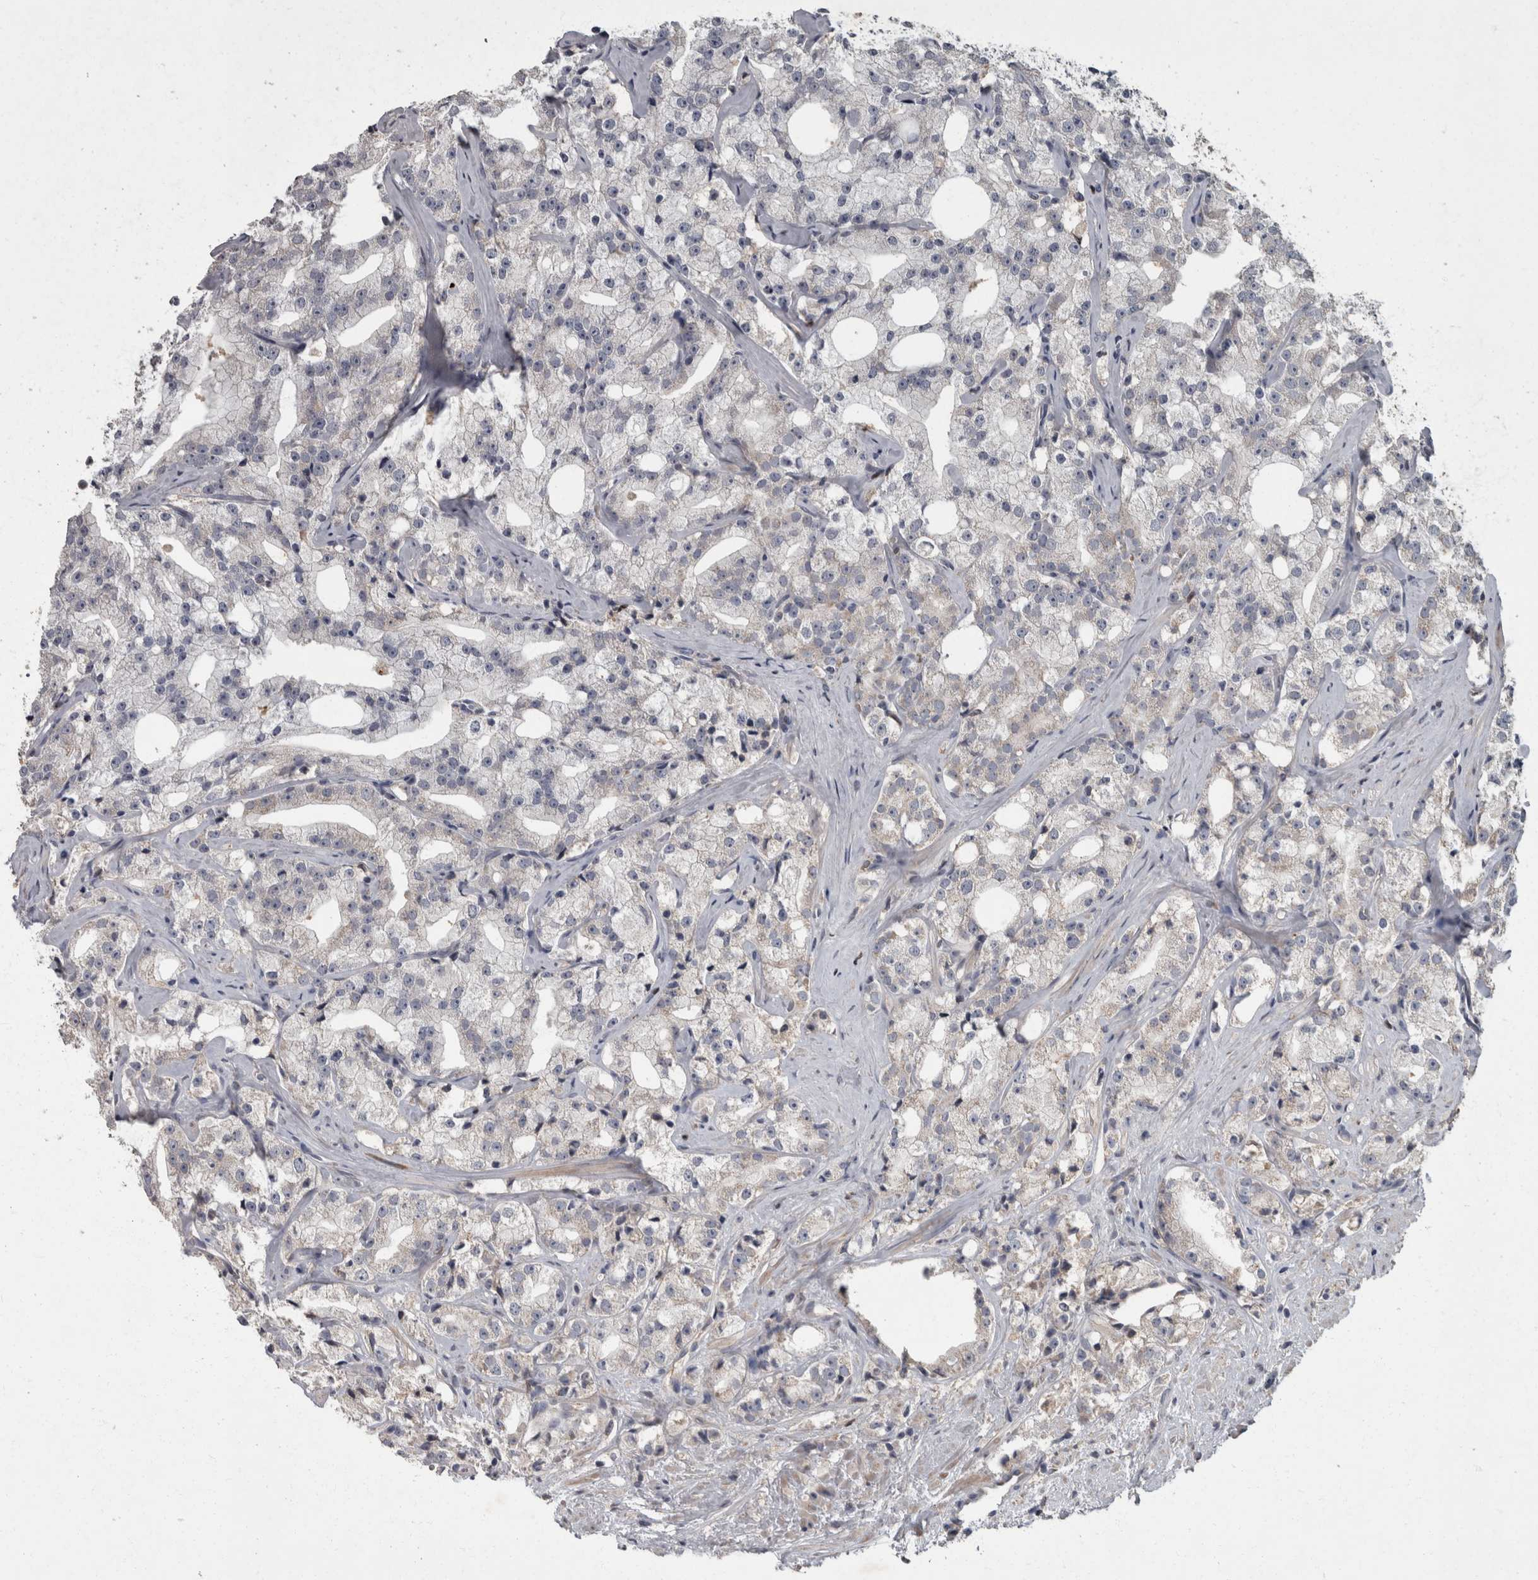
{"staining": {"intensity": "negative", "quantity": "none", "location": "none"}, "tissue": "prostate cancer", "cell_type": "Tumor cells", "image_type": "cancer", "snomed": [{"axis": "morphology", "description": "Adenocarcinoma, High grade"}, {"axis": "topography", "description": "Prostate"}], "caption": "DAB (3,3'-diaminobenzidine) immunohistochemical staining of prostate cancer (adenocarcinoma (high-grade)) exhibits no significant expression in tumor cells.", "gene": "PPP1R3C", "patient": {"sex": "male", "age": 64}}